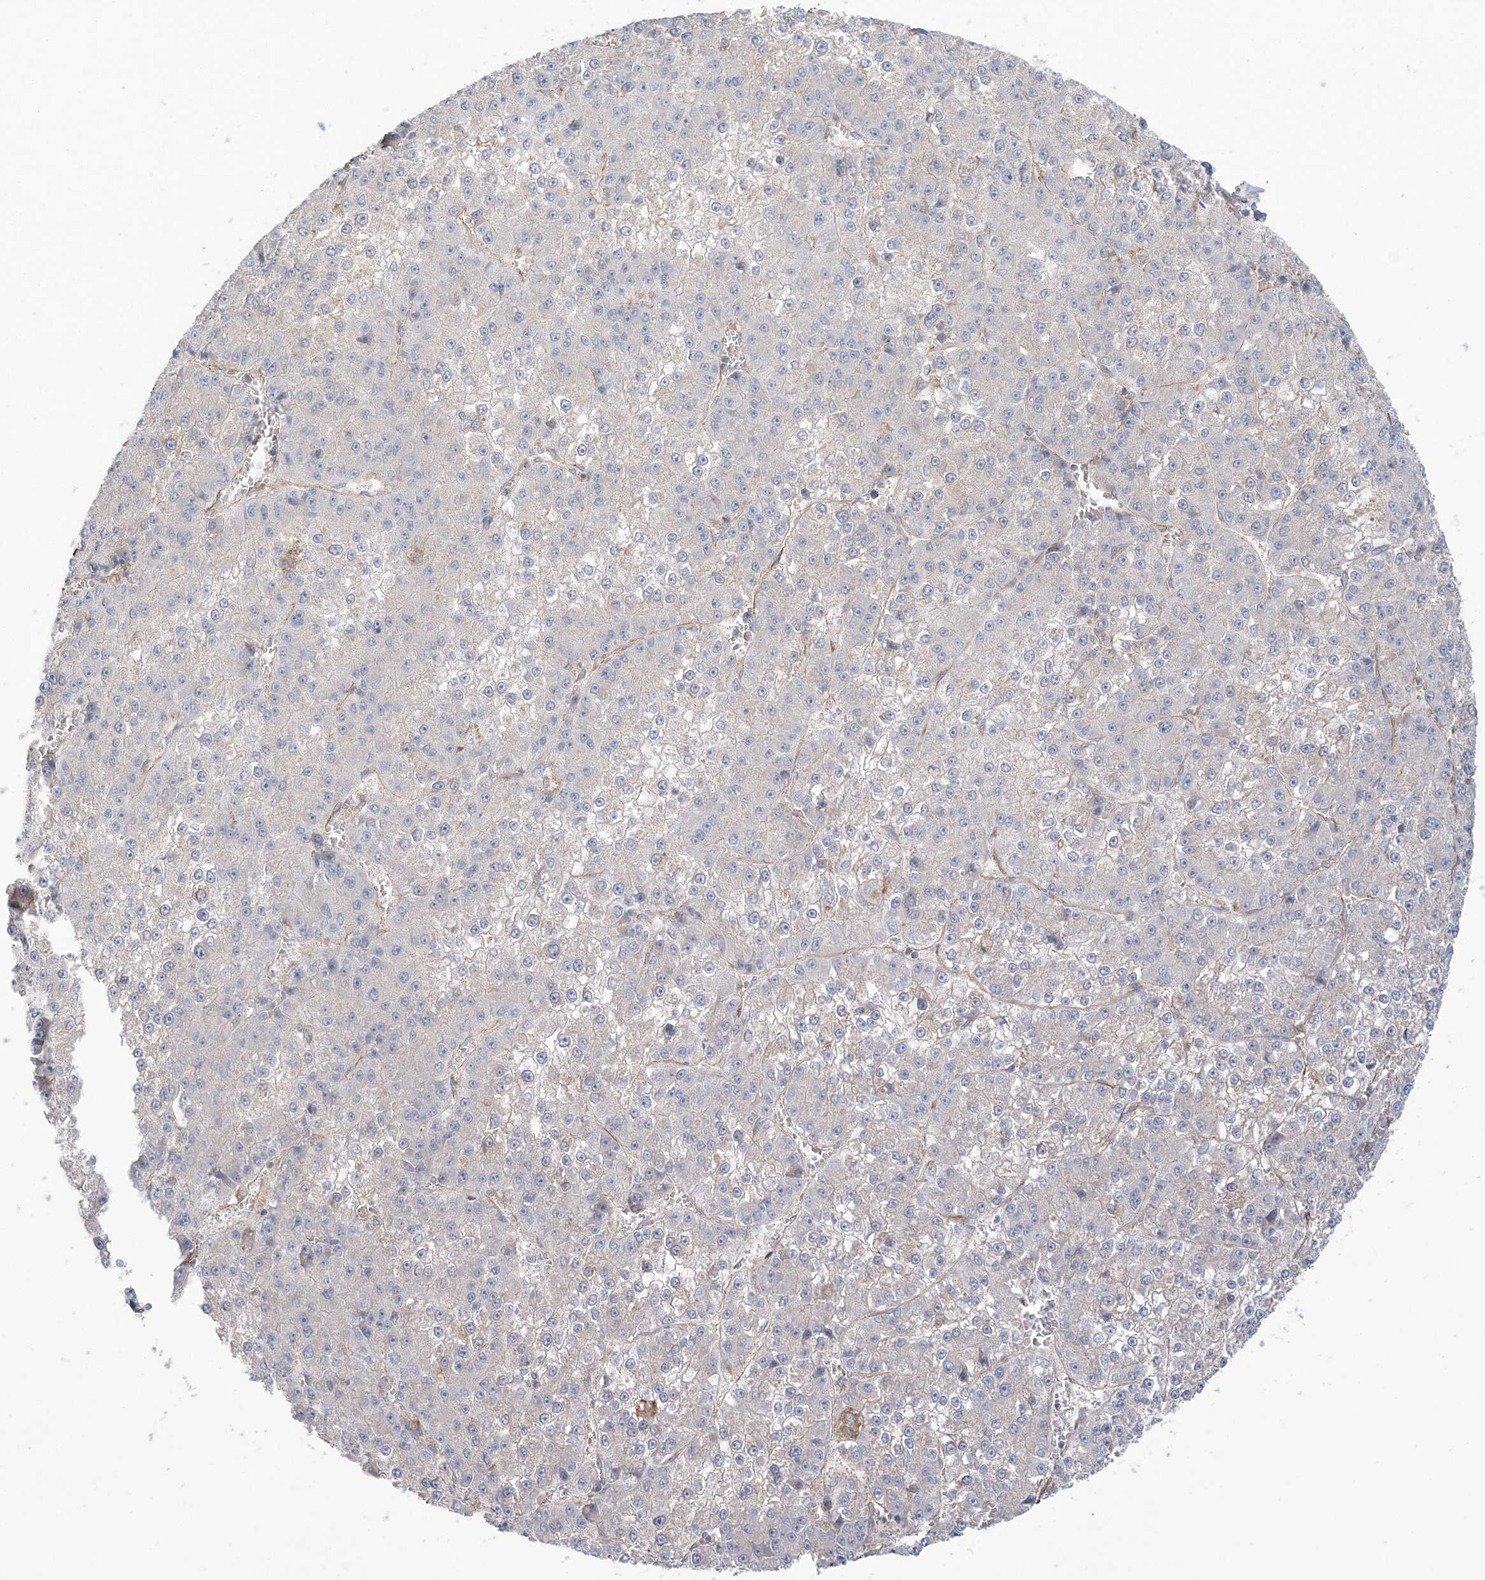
{"staining": {"intensity": "negative", "quantity": "none", "location": "none"}, "tissue": "liver cancer", "cell_type": "Tumor cells", "image_type": "cancer", "snomed": [{"axis": "morphology", "description": "Carcinoma, Hepatocellular, NOS"}, {"axis": "topography", "description": "Liver"}], "caption": "This histopathology image is of liver cancer stained with IHC to label a protein in brown with the nuclei are counter-stained blue. There is no positivity in tumor cells.", "gene": "ZNF821", "patient": {"sex": "female", "age": 73}}